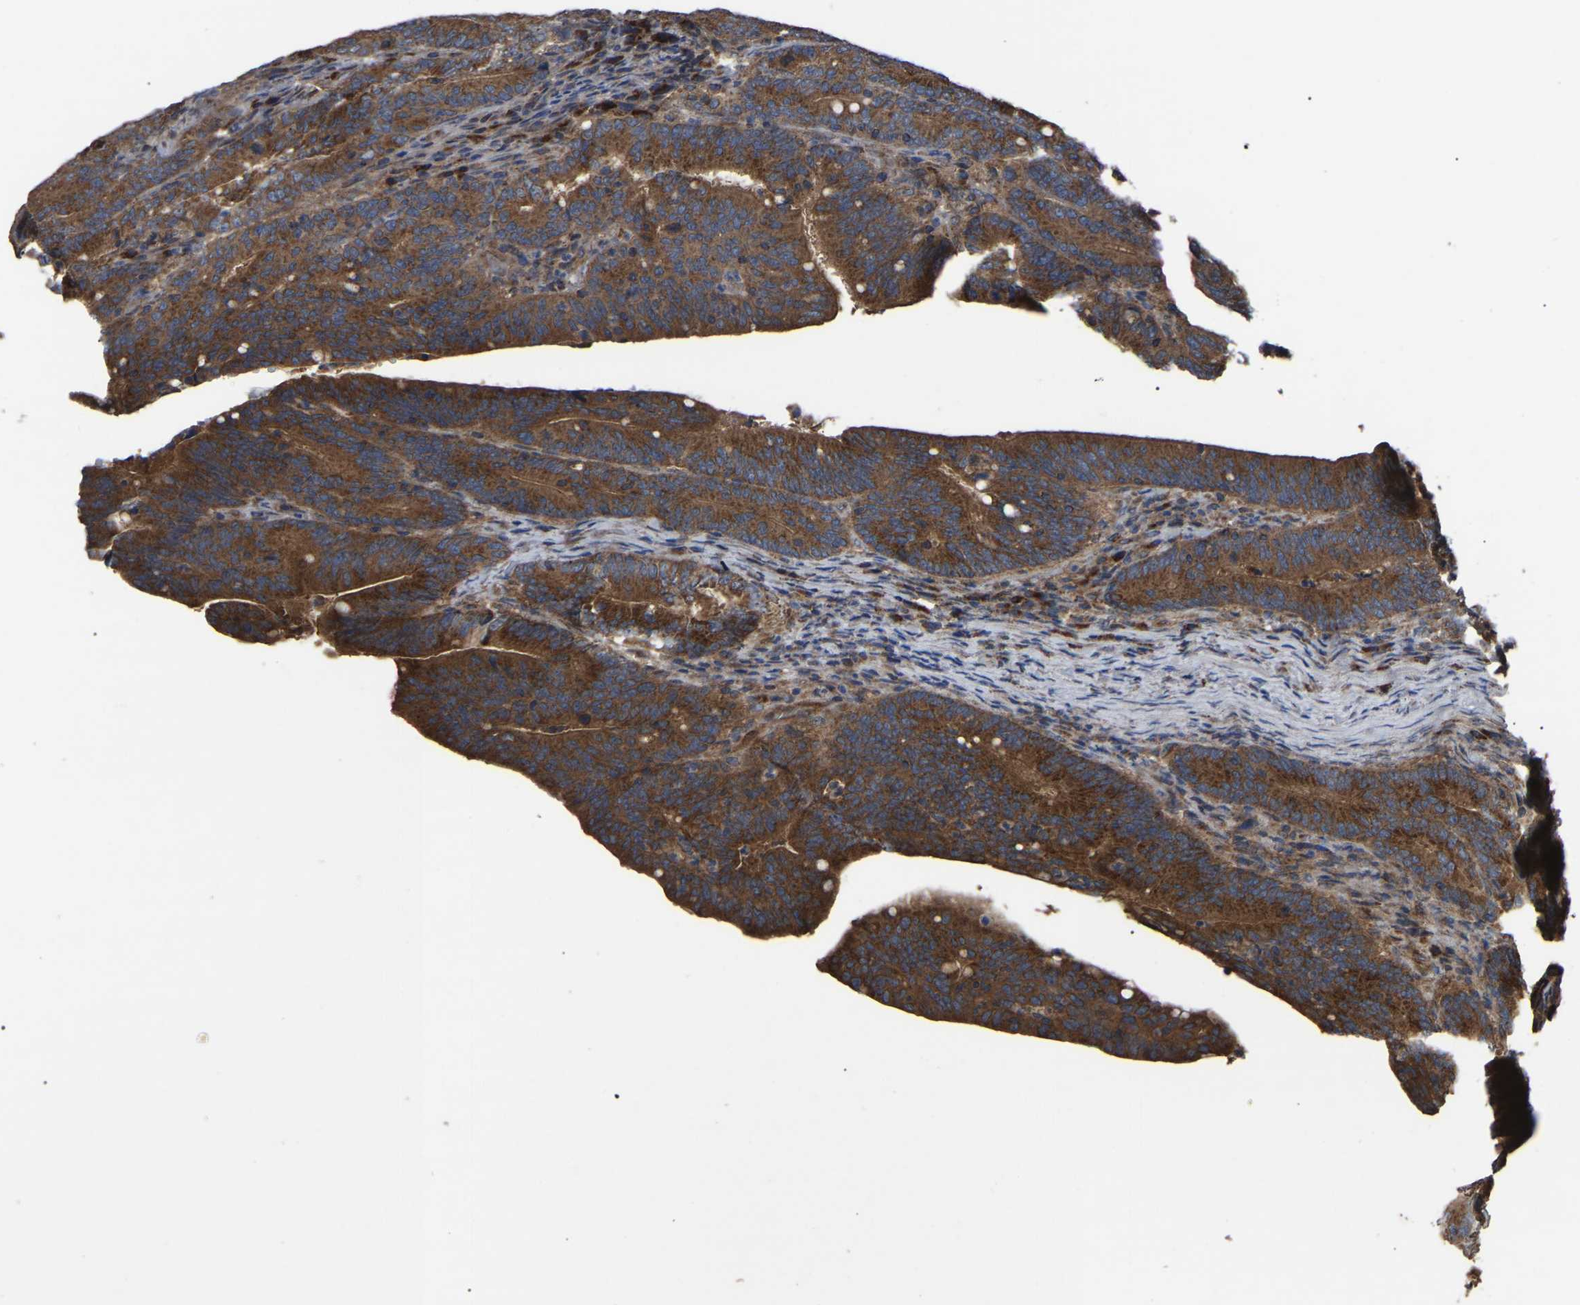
{"staining": {"intensity": "strong", "quantity": ">75%", "location": "cytoplasmic/membranous"}, "tissue": "colorectal cancer", "cell_type": "Tumor cells", "image_type": "cancer", "snomed": [{"axis": "morphology", "description": "Adenocarcinoma, NOS"}, {"axis": "topography", "description": "Colon"}], "caption": "Protein staining of colorectal cancer tissue demonstrates strong cytoplasmic/membranous positivity in approximately >75% of tumor cells.", "gene": "GCC1", "patient": {"sex": "female", "age": 66}}